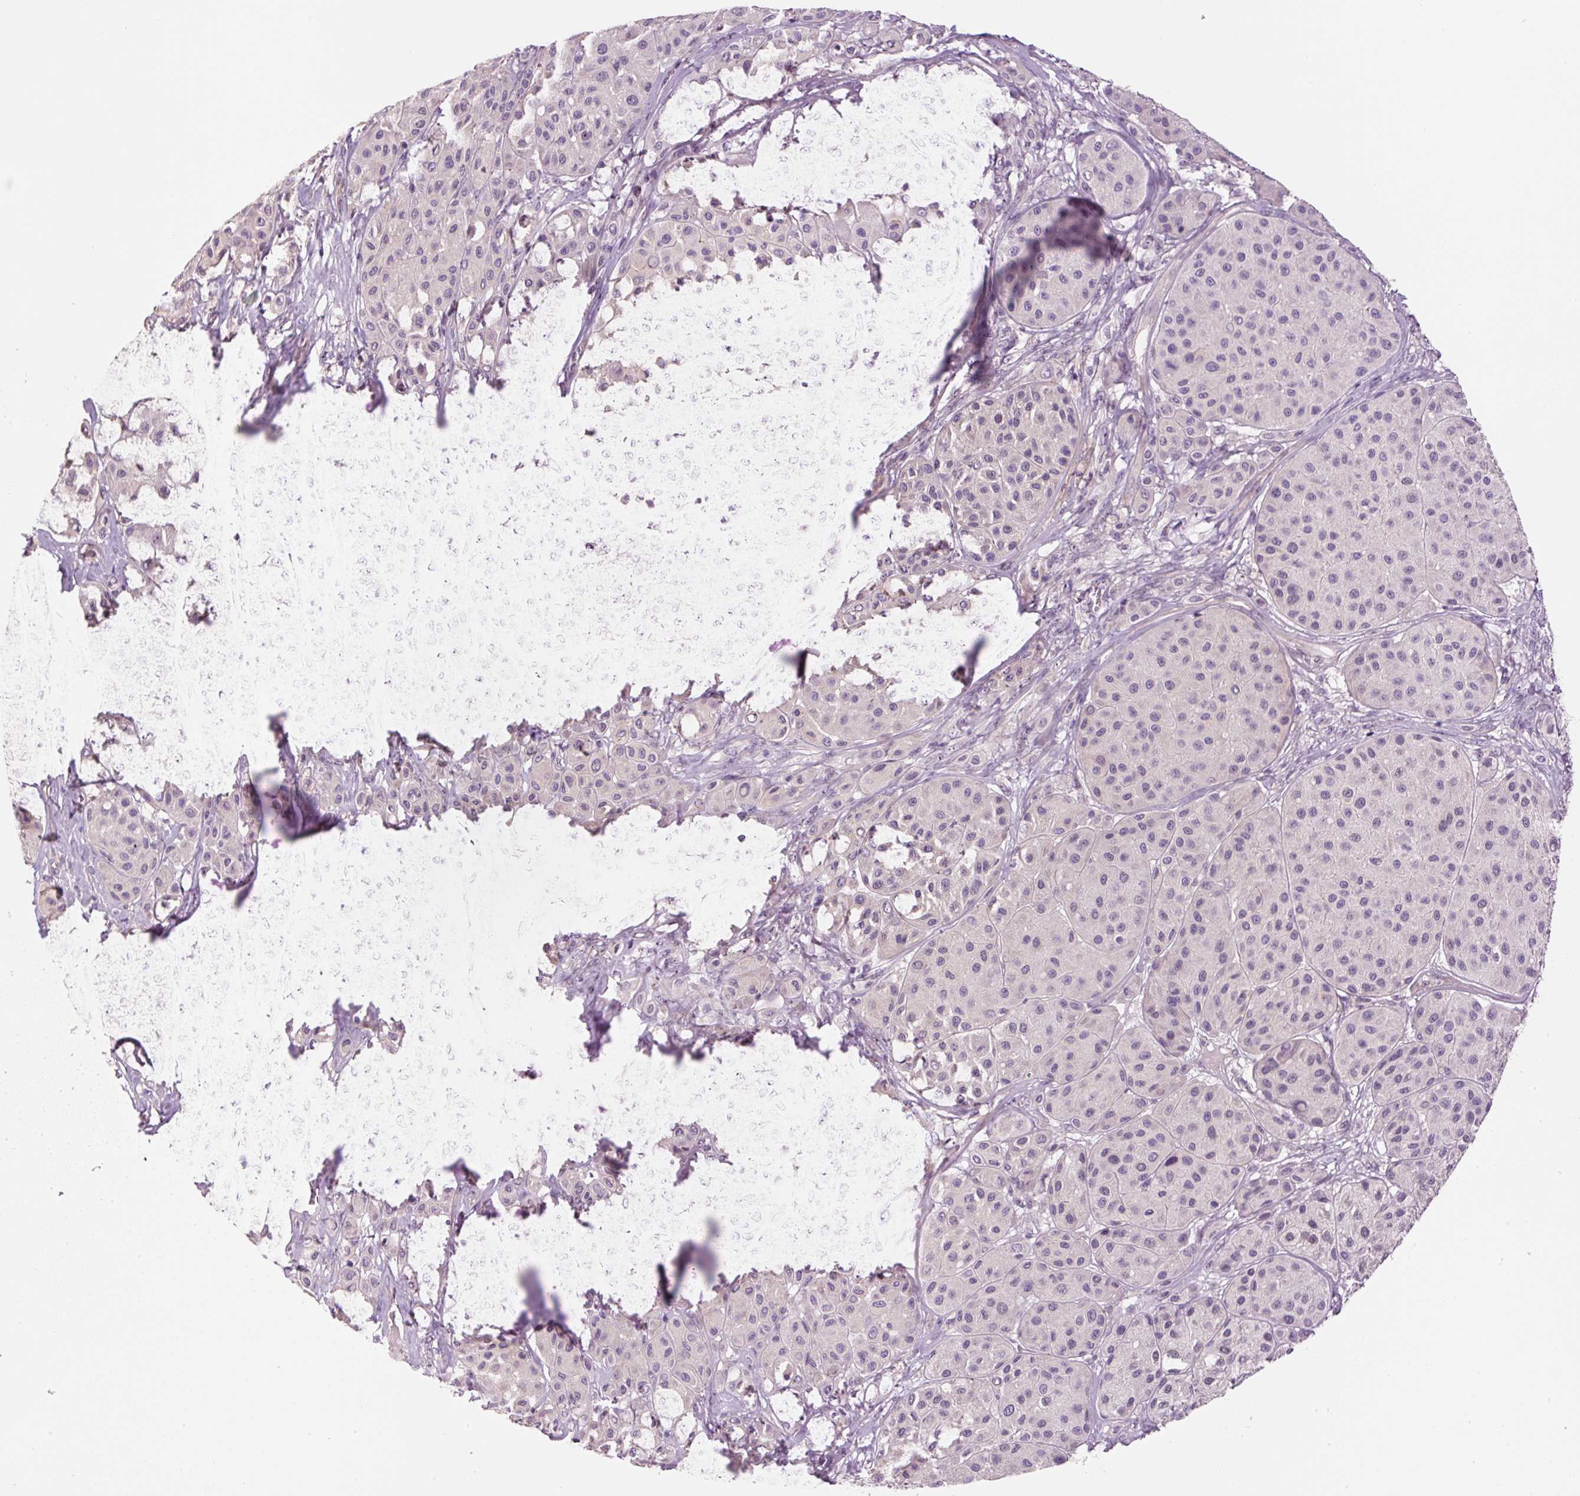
{"staining": {"intensity": "negative", "quantity": "none", "location": "none"}, "tissue": "melanoma", "cell_type": "Tumor cells", "image_type": "cancer", "snomed": [{"axis": "morphology", "description": "Malignant melanoma, Metastatic site"}, {"axis": "topography", "description": "Smooth muscle"}], "caption": "Tumor cells show no significant protein positivity in malignant melanoma (metastatic site).", "gene": "TMEM151B", "patient": {"sex": "male", "age": 41}}